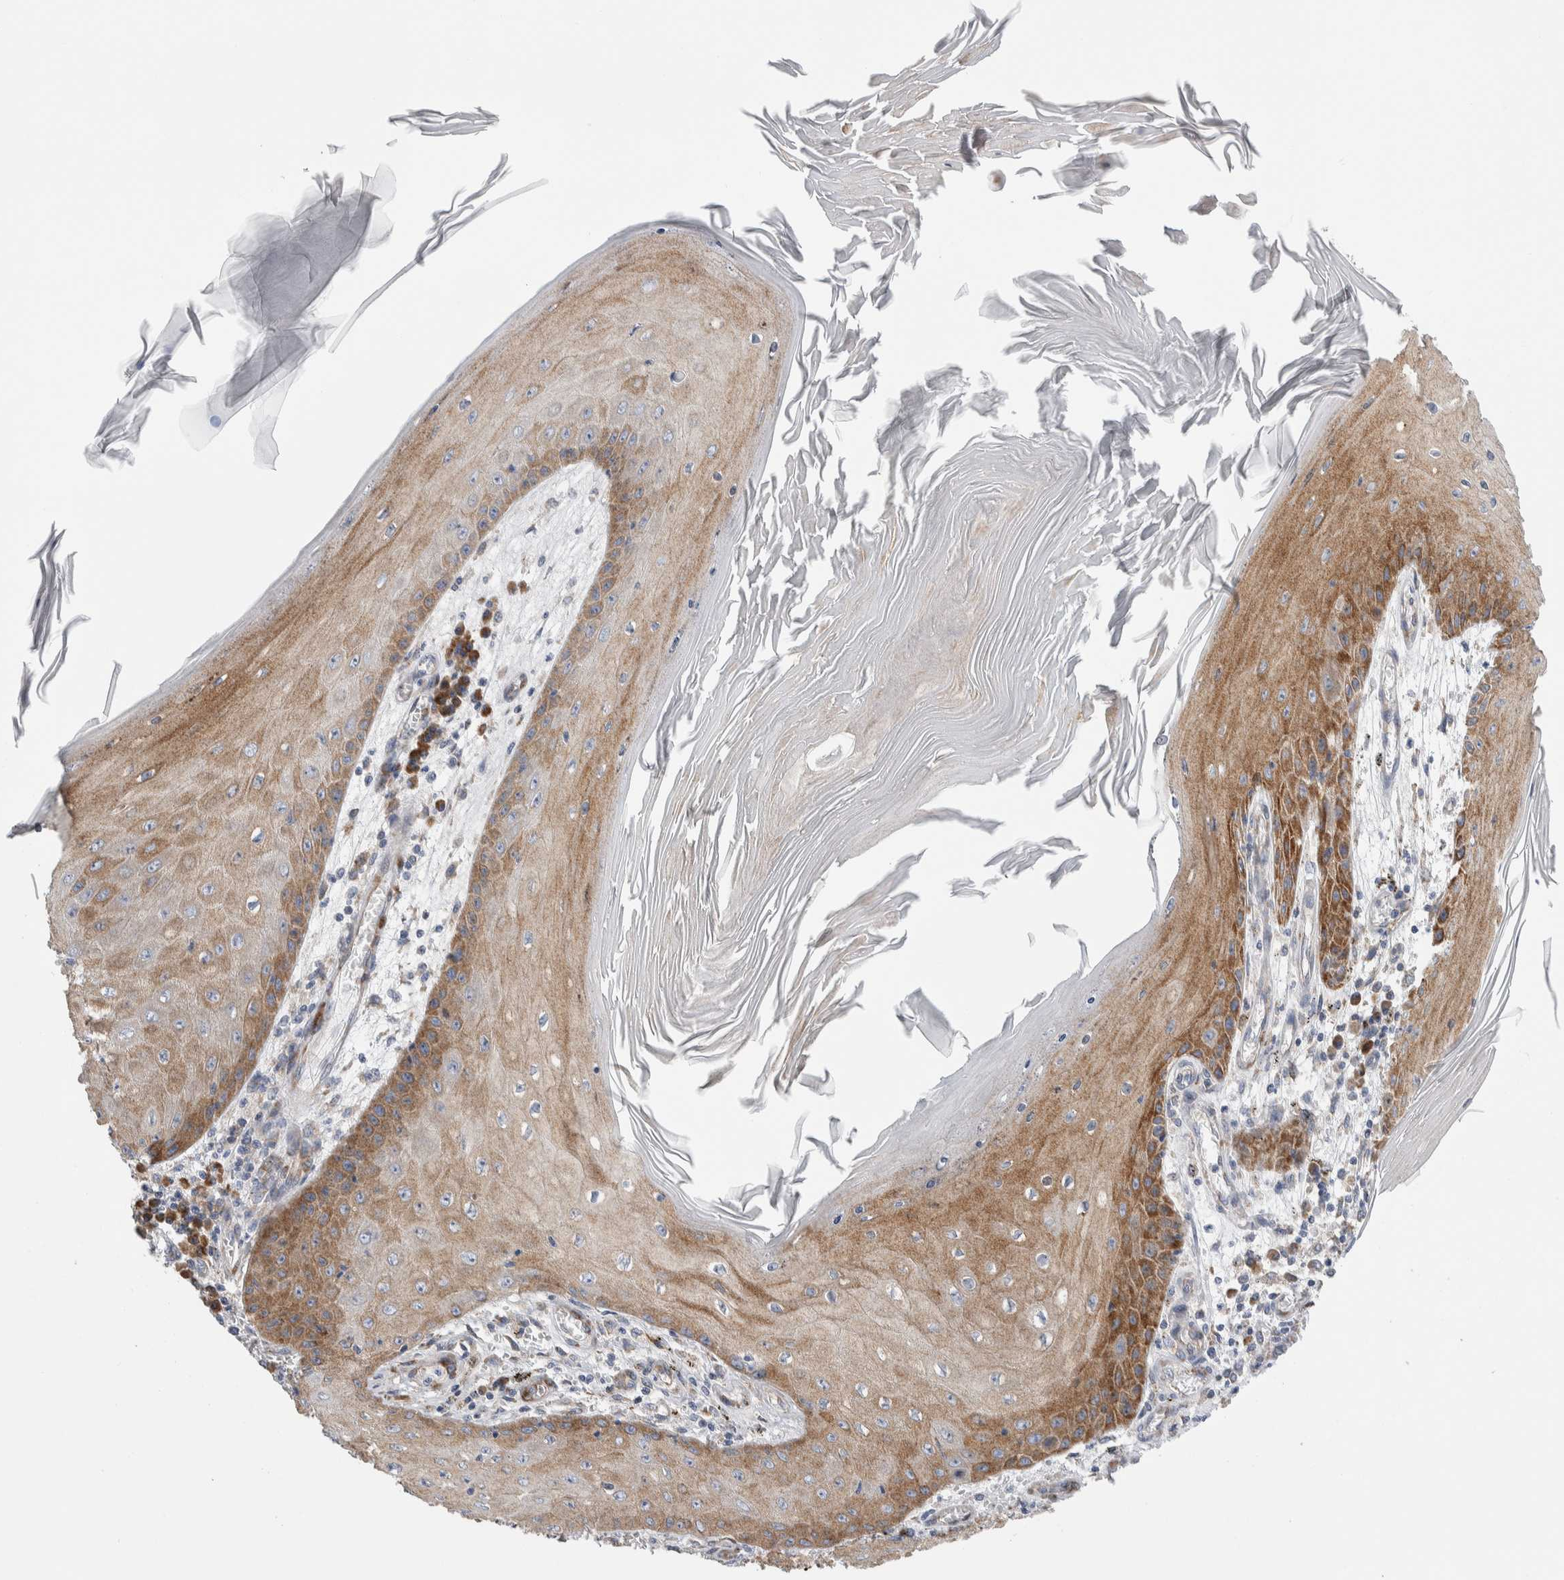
{"staining": {"intensity": "moderate", "quantity": ">75%", "location": "cytoplasmic/membranous"}, "tissue": "skin cancer", "cell_type": "Tumor cells", "image_type": "cancer", "snomed": [{"axis": "morphology", "description": "Squamous cell carcinoma, NOS"}, {"axis": "topography", "description": "Skin"}], "caption": "A medium amount of moderate cytoplasmic/membranous expression is seen in approximately >75% of tumor cells in skin squamous cell carcinoma tissue. (DAB (3,3'-diaminobenzidine) IHC with brightfield microscopy, high magnification).", "gene": "RACK1", "patient": {"sex": "female", "age": 73}}